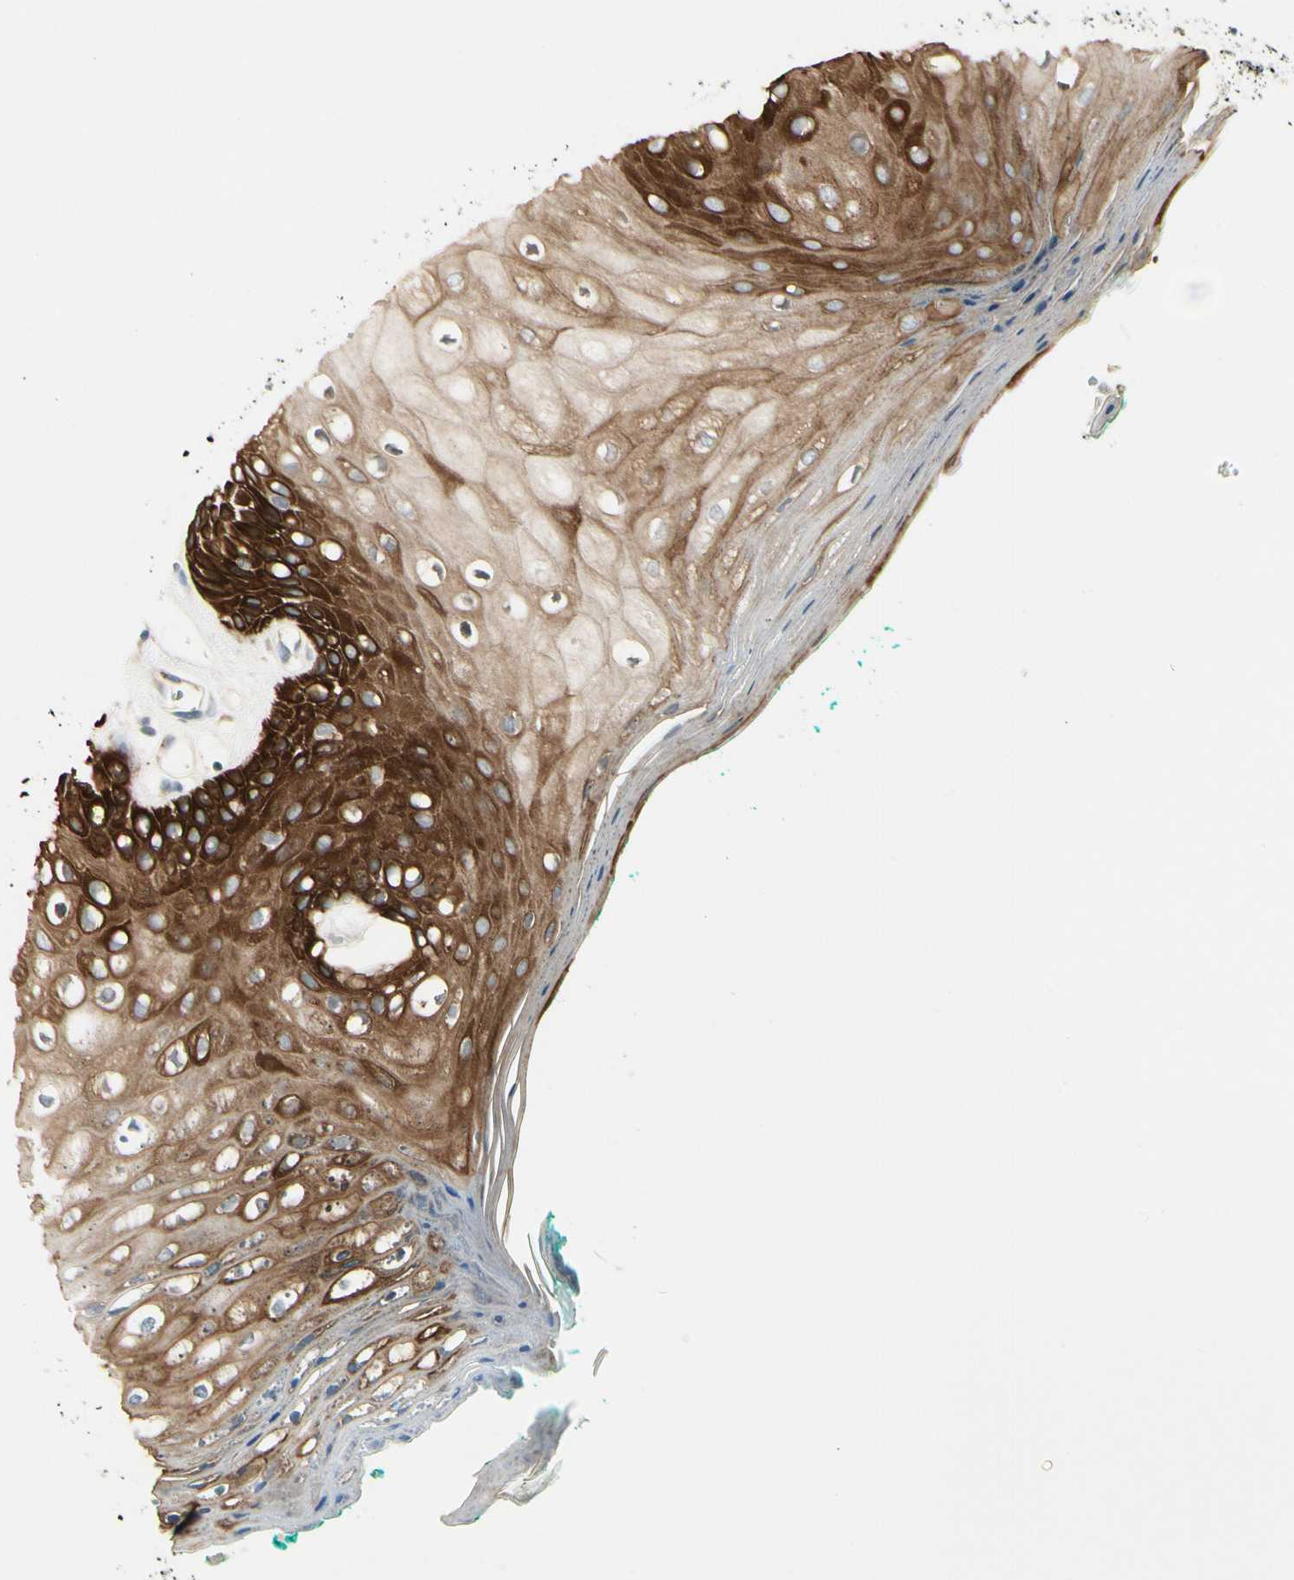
{"staining": {"intensity": "strong", "quantity": "25%-75%", "location": "cytoplasmic/membranous"}, "tissue": "oral mucosa", "cell_type": "Squamous epithelial cells", "image_type": "normal", "snomed": [{"axis": "morphology", "description": "Normal tissue, NOS"}, {"axis": "morphology", "description": "Squamous cell carcinoma, NOS"}, {"axis": "topography", "description": "Skeletal muscle"}, {"axis": "topography", "description": "Oral tissue"}, {"axis": "topography", "description": "Head-Neck"}], "caption": "An IHC image of normal tissue is shown. Protein staining in brown shows strong cytoplasmic/membranous positivity in oral mucosa within squamous epithelial cells.", "gene": "MANSC1", "patient": {"sex": "female", "age": 84}}